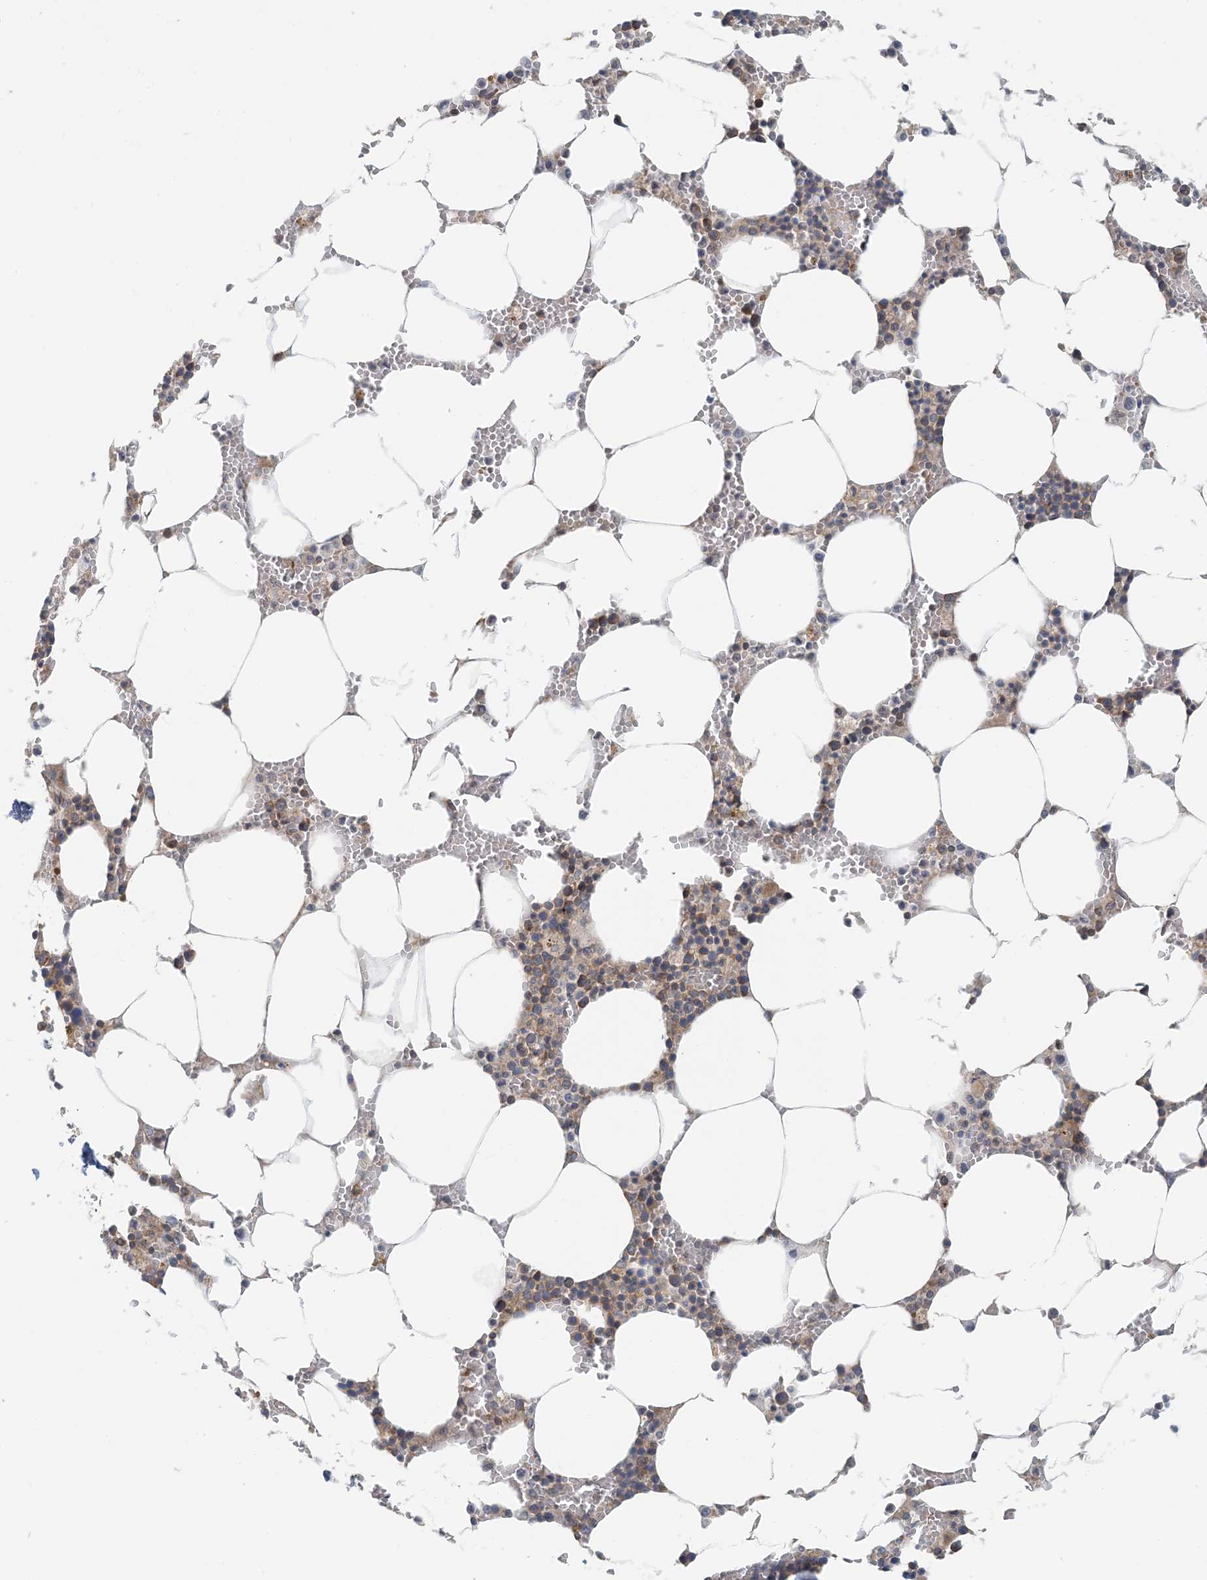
{"staining": {"intensity": "moderate", "quantity": "<25%", "location": "cytoplasmic/membranous"}, "tissue": "bone marrow", "cell_type": "Hematopoietic cells", "image_type": "normal", "snomed": [{"axis": "morphology", "description": "Normal tissue, NOS"}, {"axis": "topography", "description": "Bone marrow"}], "caption": "The histopathology image shows immunohistochemical staining of benign bone marrow. There is moderate cytoplasmic/membranous staining is seen in about <25% of hematopoietic cells.", "gene": "ATP13A2", "patient": {"sex": "male", "age": 70}}